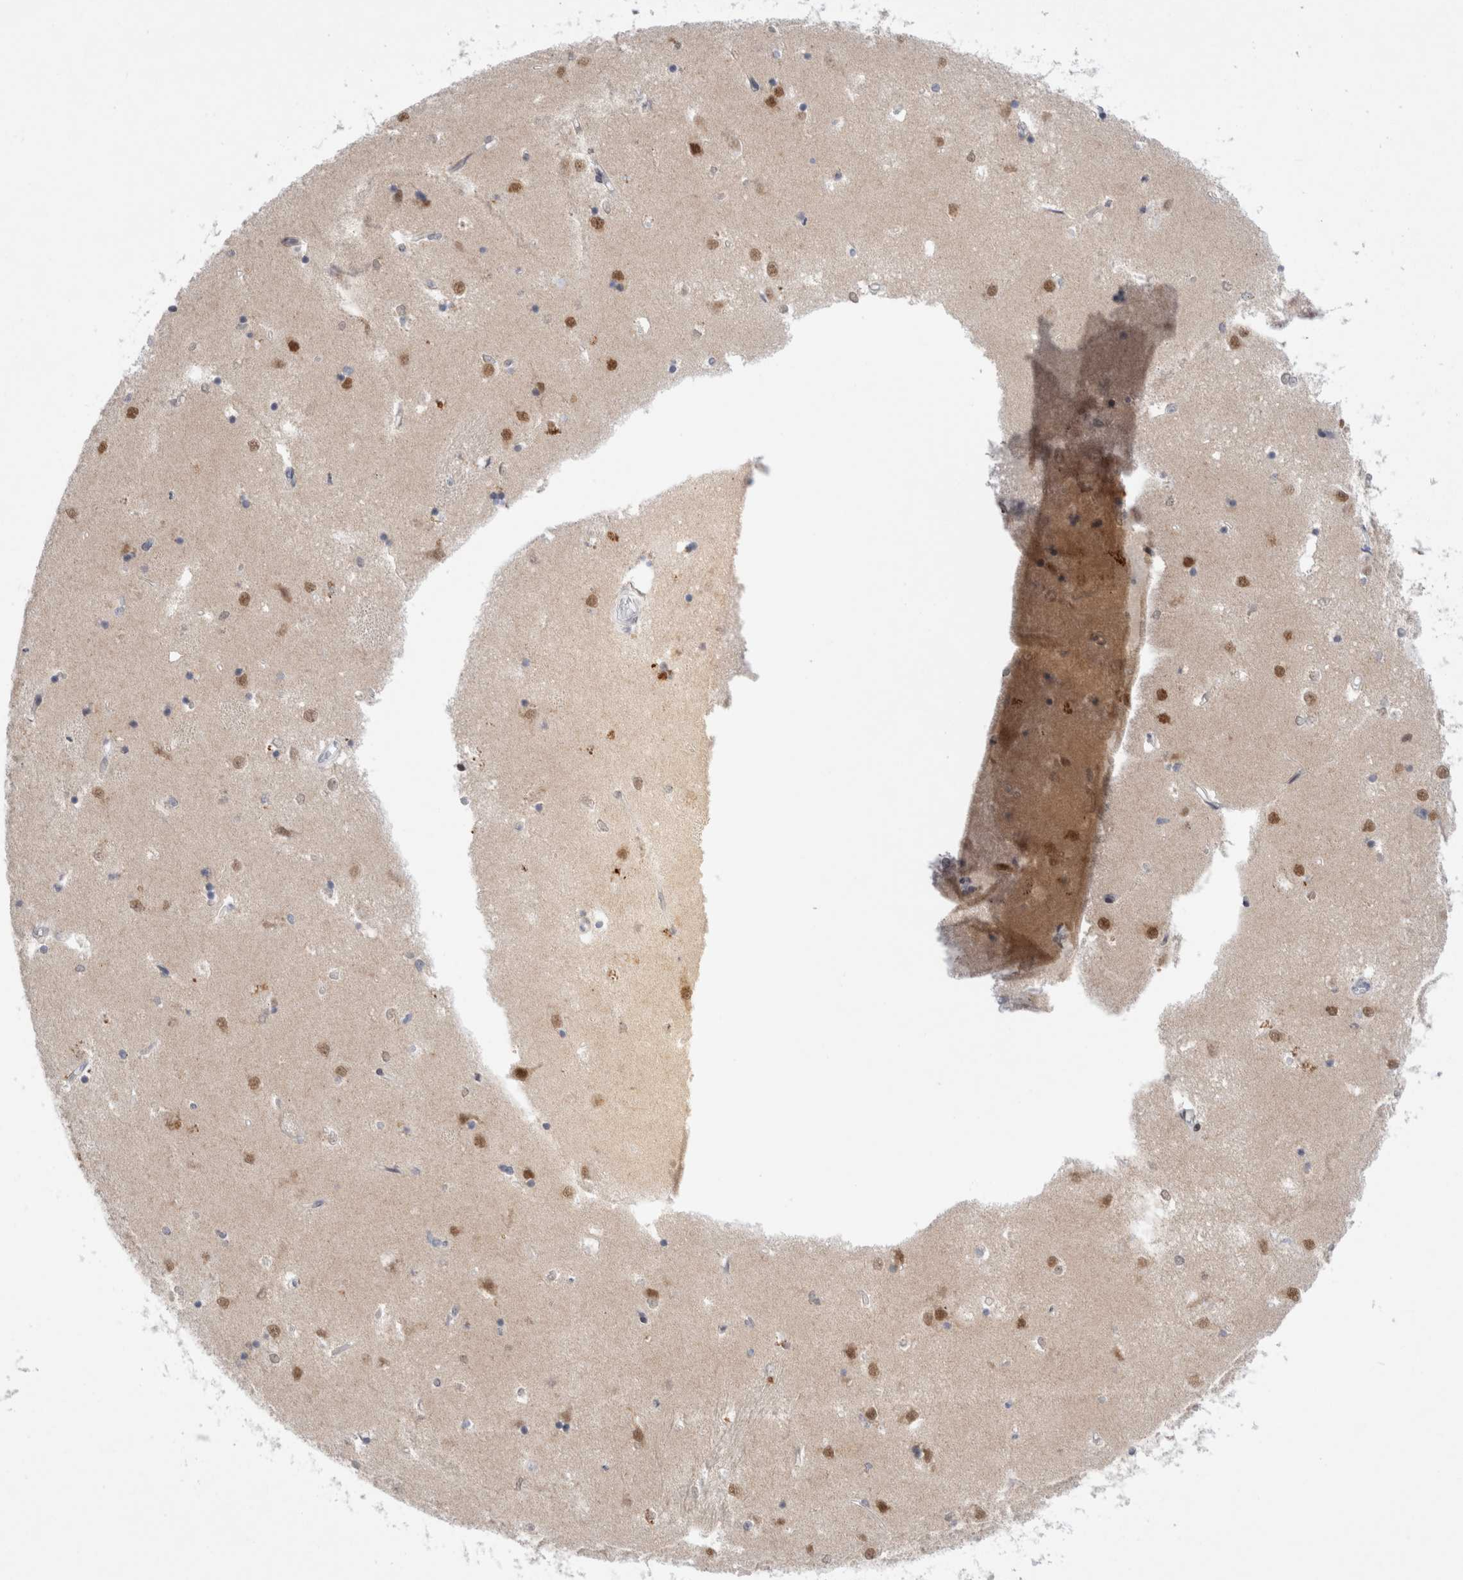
{"staining": {"intensity": "strong", "quantity": "<25%", "location": "nuclear"}, "tissue": "caudate", "cell_type": "Glial cells", "image_type": "normal", "snomed": [{"axis": "morphology", "description": "Normal tissue, NOS"}, {"axis": "topography", "description": "Lateral ventricle wall"}], "caption": "Strong nuclear protein expression is appreciated in about <25% of glial cells in caudate.", "gene": "CERS5", "patient": {"sex": "male", "age": 45}}